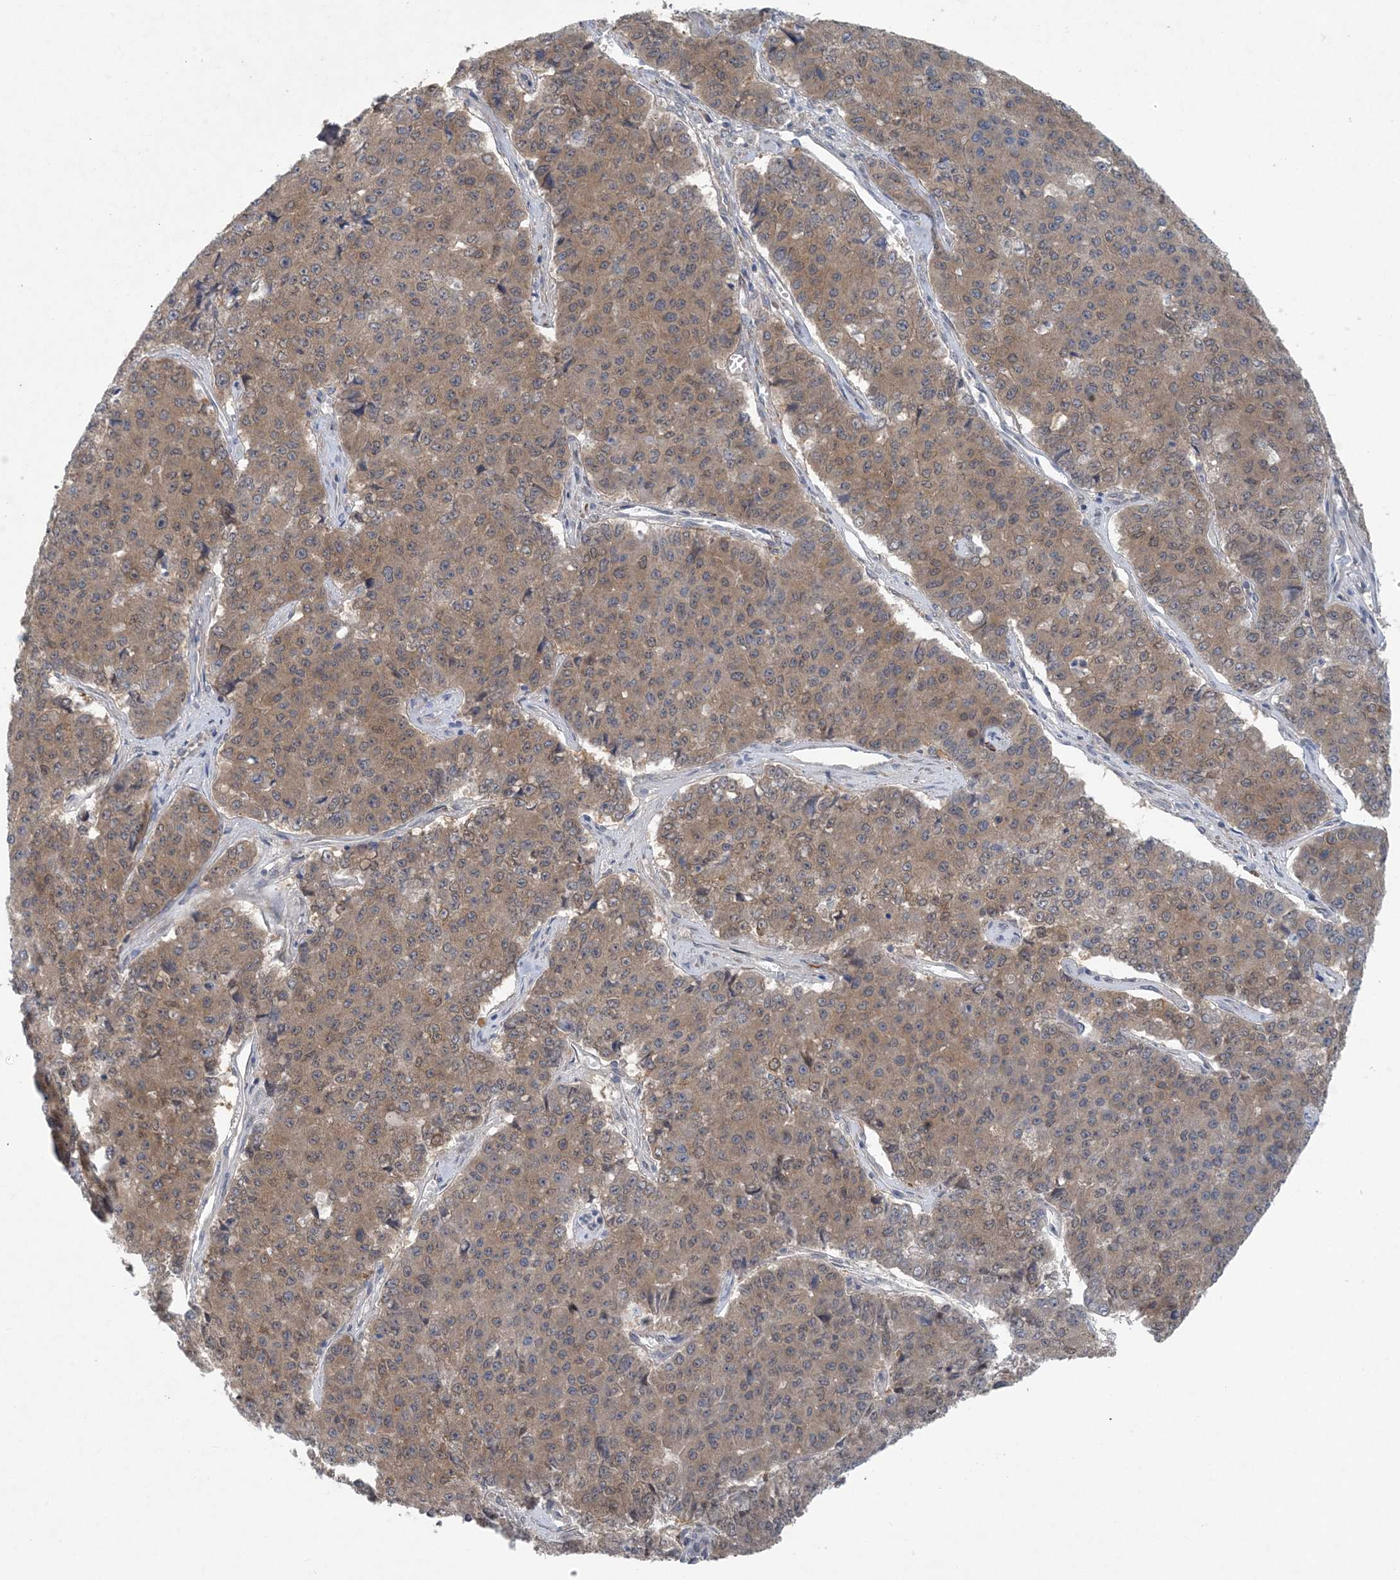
{"staining": {"intensity": "moderate", "quantity": ">75%", "location": "cytoplasmic/membranous"}, "tissue": "pancreatic cancer", "cell_type": "Tumor cells", "image_type": "cancer", "snomed": [{"axis": "morphology", "description": "Adenocarcinoma, NOS"}, {"axis": "topography", "description": "Pancreas"}], "caption": "Immunohistochemical staining of human pancreatic adenocarcinoma shows medium levels of moderate cytoplasmic/membranous protein positivity in about >75% of tumor cells.", "gene": "HIKESHI", "patient": {"sex": "male", "age": 50}}